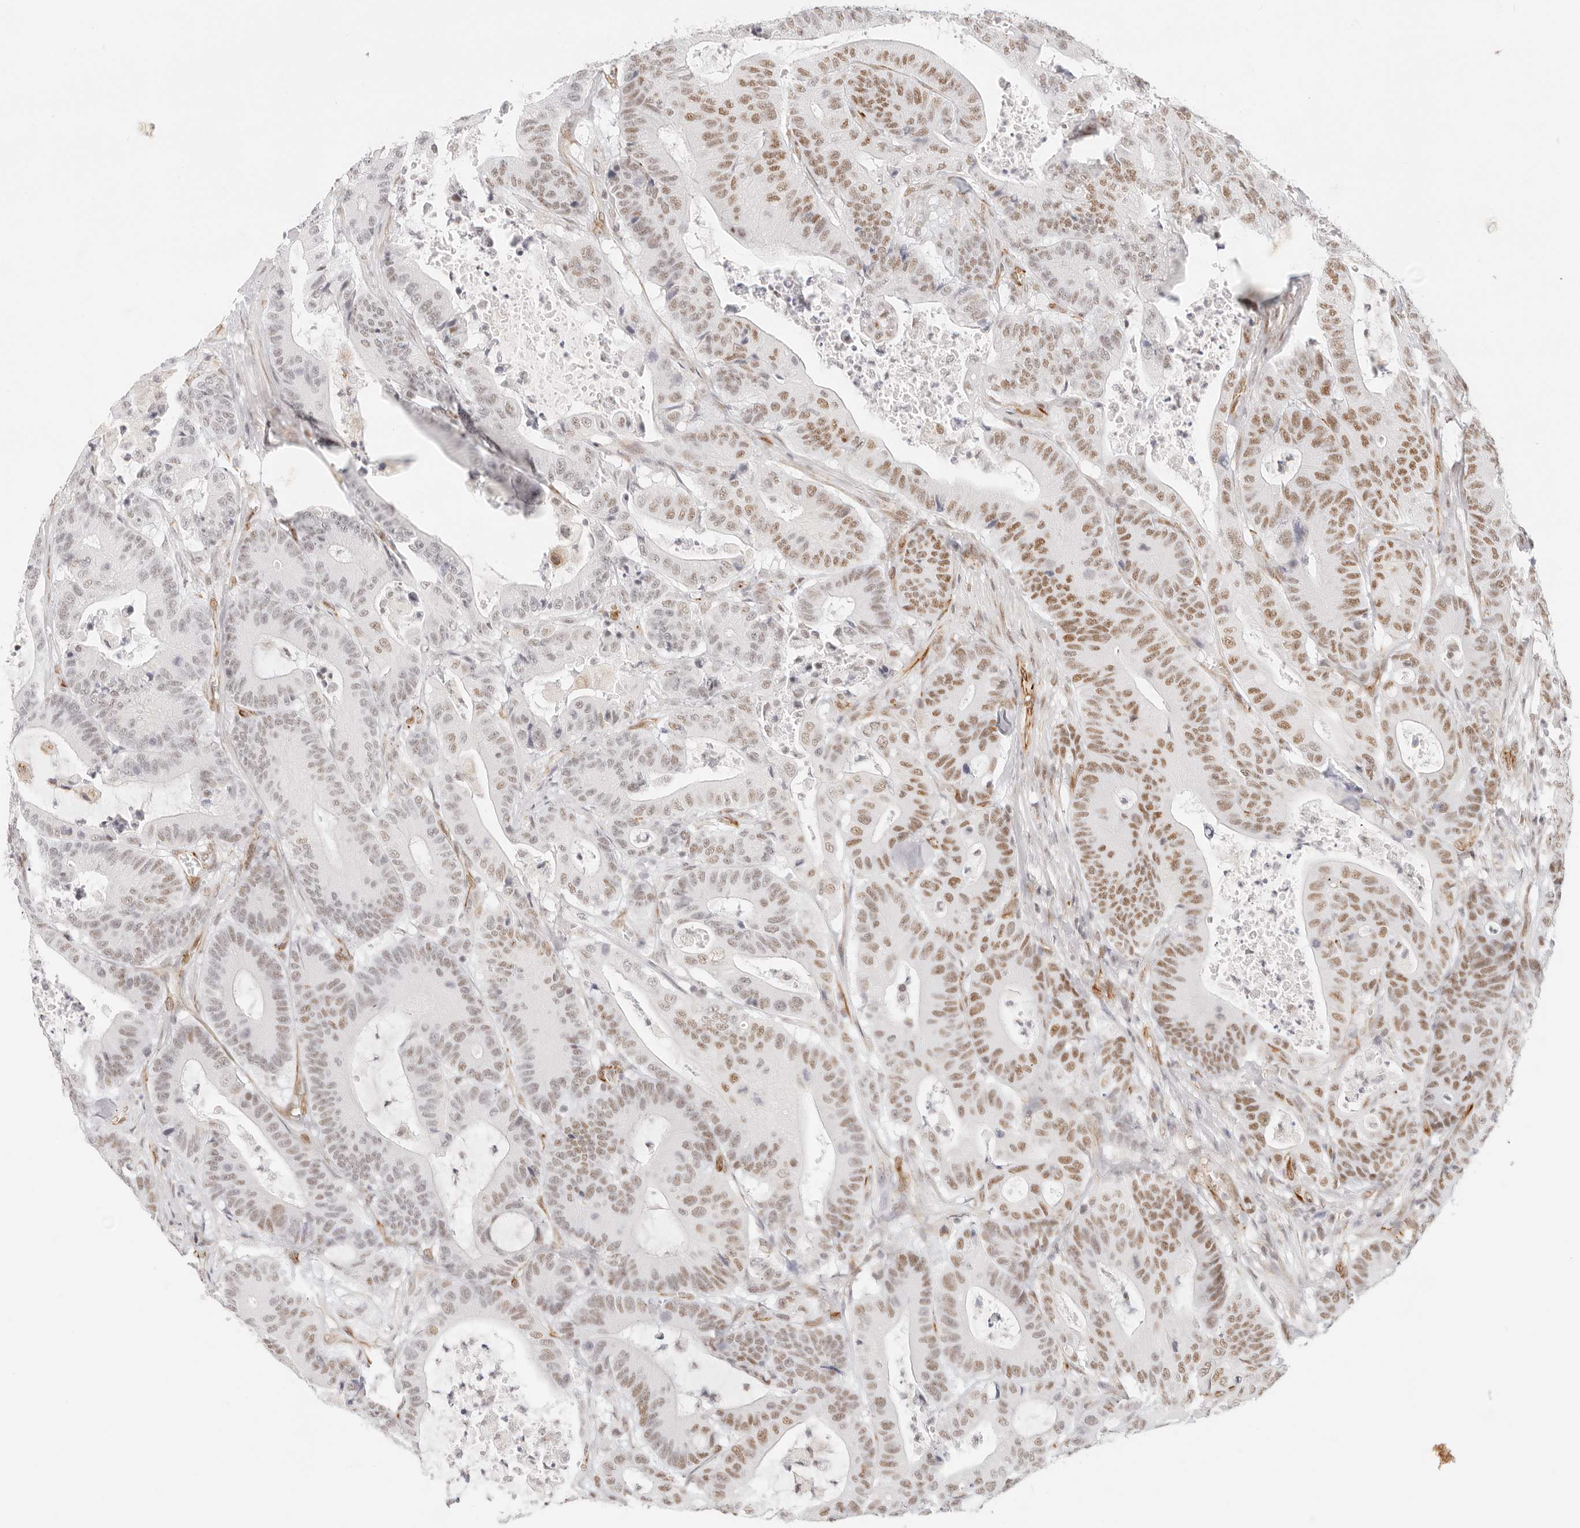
{"staining": {"intensity": "moderate", "quantity": "25%-75%", "location": "nuclear"}, "tissue": "colorectal cancer", "cell_type": "Tumor cells", "image_type": "cancer", "snomed": [{"axis": "morphology", "description": "Adenocarcinoma, NOS"}, {"axis": "topography", "description": "Colon"}], "caption": "A brown stain highlights moderate nuclear positivity of a protein in human colorectal cancer tumor cells. (Brightfield microscopy of DAB IHC at high magnification).", "gene": "ZC3H11A", "patient": {"sex": "female", "age": 84}}